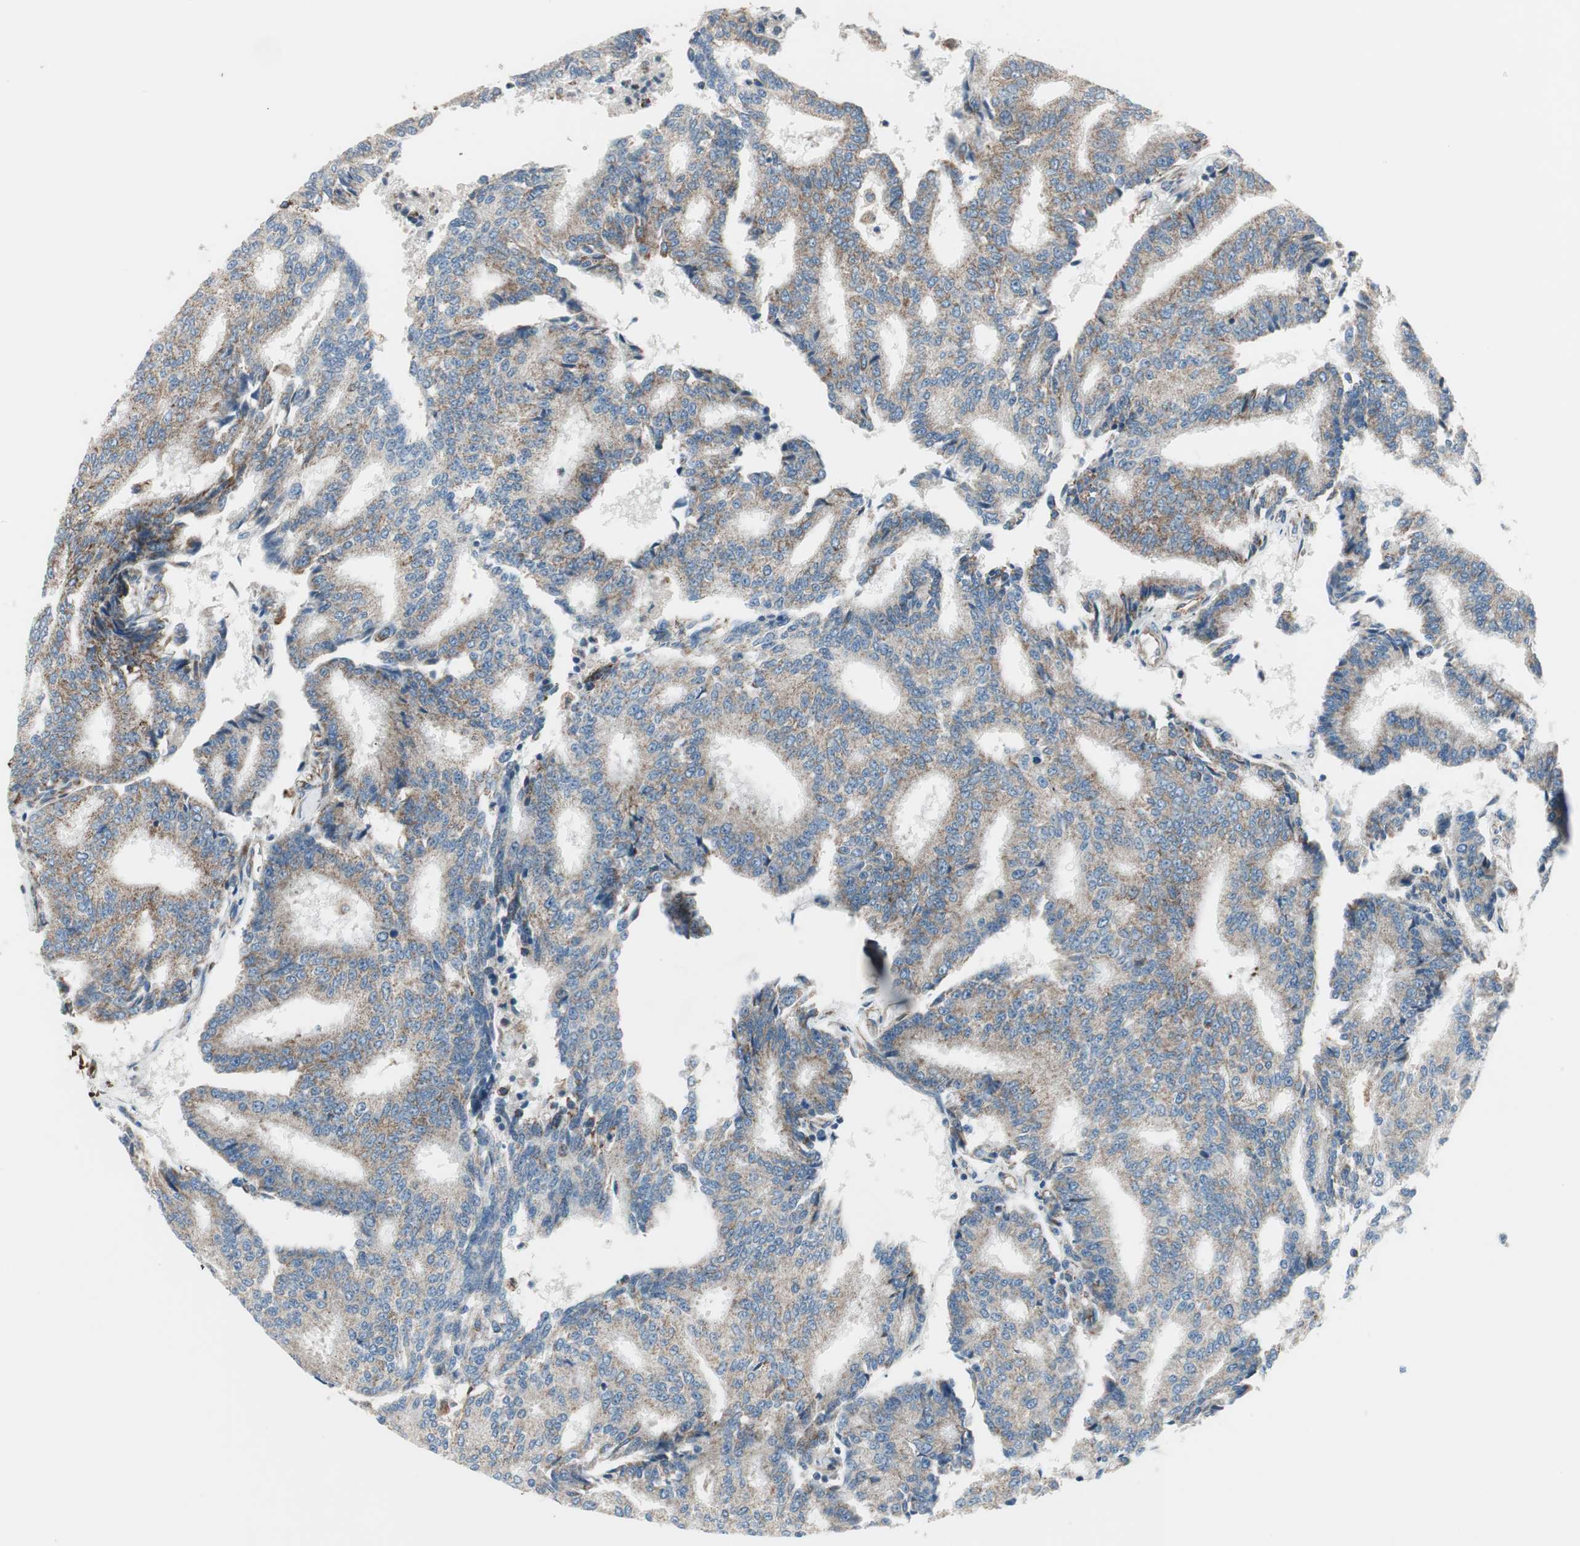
{"staining": {"intensity": "weak", "quantity": "25%-75%", "location": "cytoplasmic/membranous"}, "tissue": "prostate cancer", "cell_type": "Tumor cells", "image_type": "cancer", "snomed": [{"axis": "morphology", "description": "Adenocarcinoma, High grade"}, {"axis": "topography", "description": "Prostate"}], "caption": "IHC photomicrograph of neoplastic tissue: human prostate adenocarcinoma (high-grade) stained using immunohistochemistry exhibits low levels of weak protein expression localized specifically in the cytoplasmic/membranous of tumor cells, appearing as a cytoplasmic/membranous brown color.", "gene": "SRCIN1", "patient": {"sex": "male", "age": 55}}